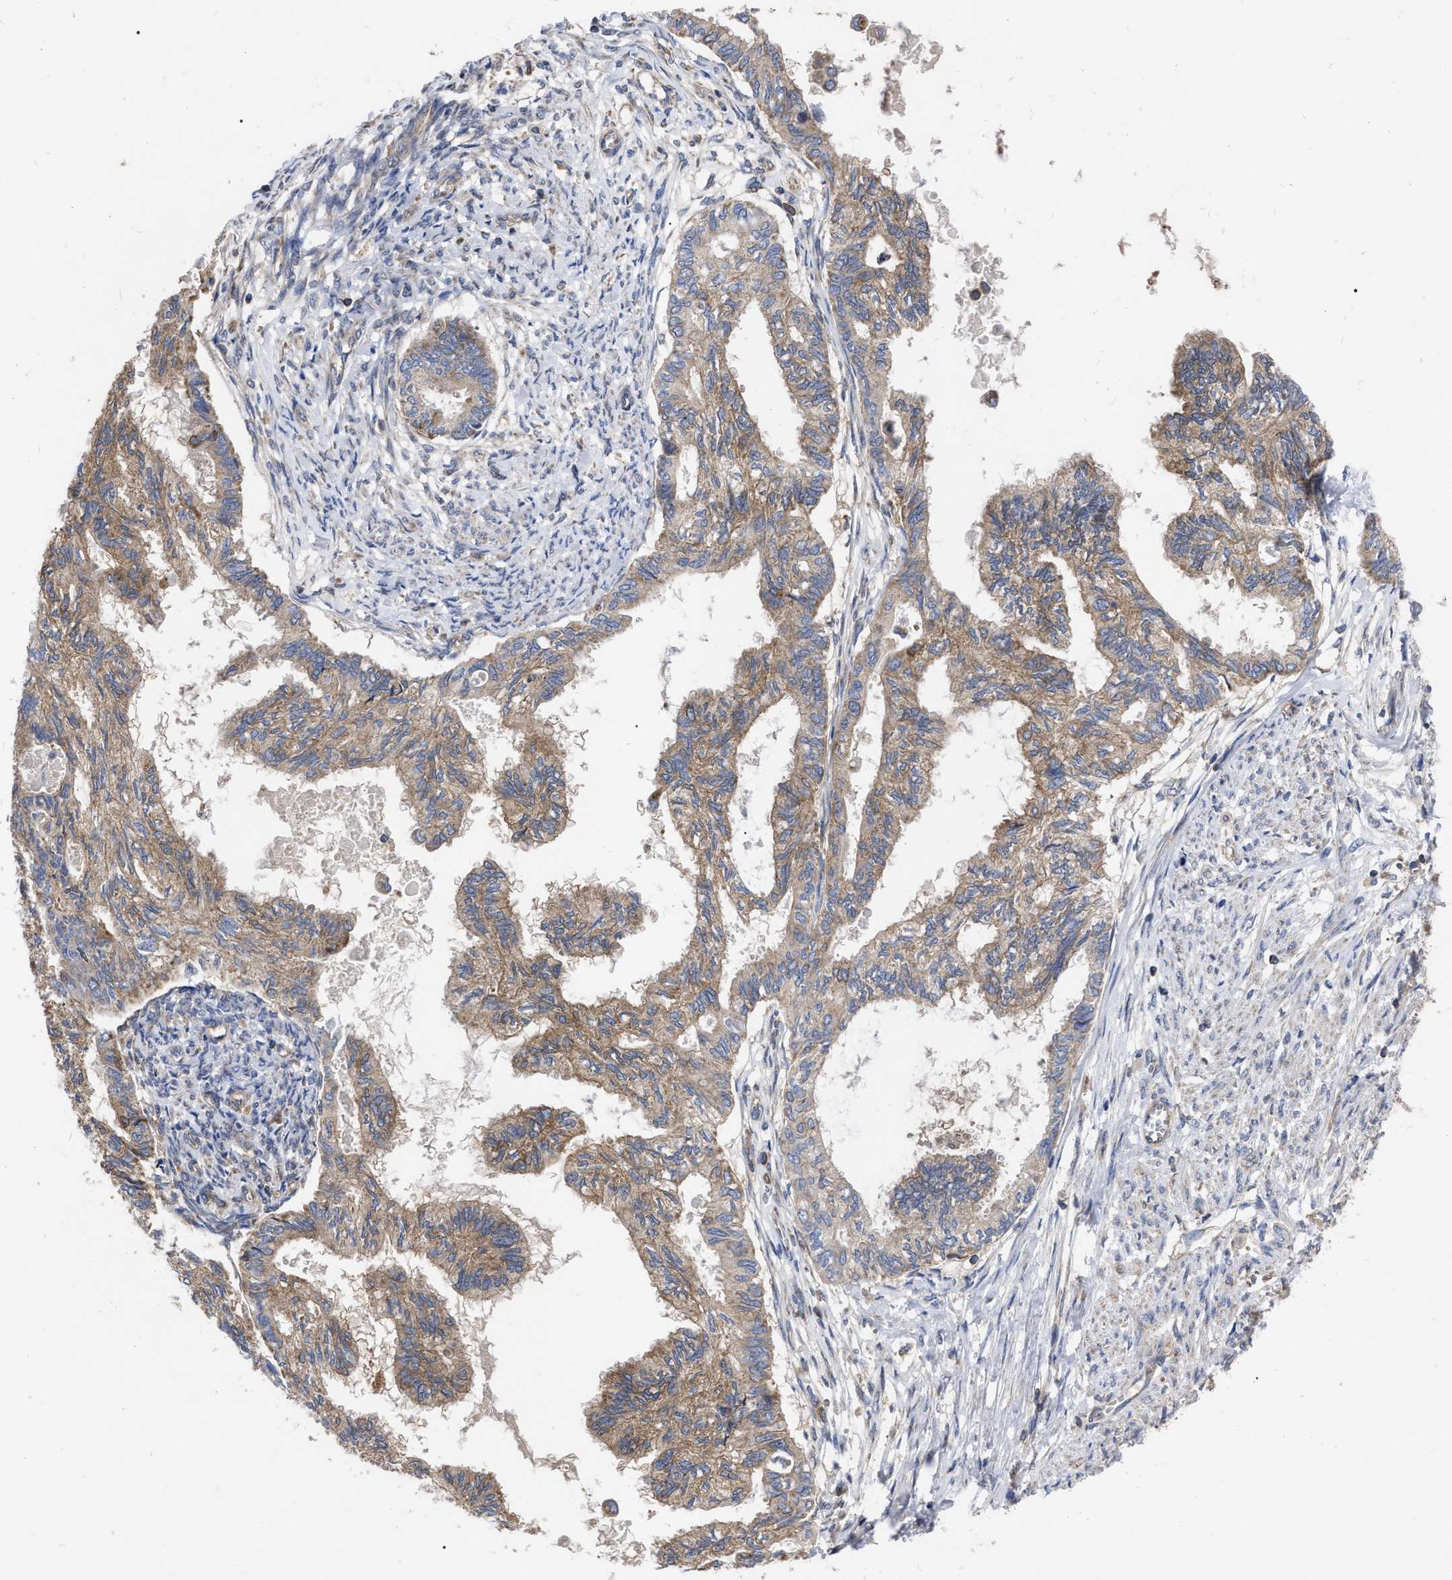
{"staining": {"intensity": "moderate", "quantity": ">75%", "location": "cytoplasmic/membranous"}, "tissue": "cervical cancer", "cell_type": "Tumor cells", "image_type": "cancer", "snomed": [{"axis": "morphology", "description": "Normal tissue, NOS"}, {"axis": "morphology", "description": "Adenocarcinoma, NOS"}, {"axis": "topography", "description": "Cervix"}, {"axis": "topography", "description": "Endometrium"}], "caption": "This image exhibits cervical cancer stained with immunohistochemistry (IHC) to label a protein in brown. The cytoplasmic/membranous of tumor cells show moderate positivity for the protein. Nuclei are counter-stained blue.", "gene": "CDKN2C", "patient": {"sex": "female", "age": 86}}